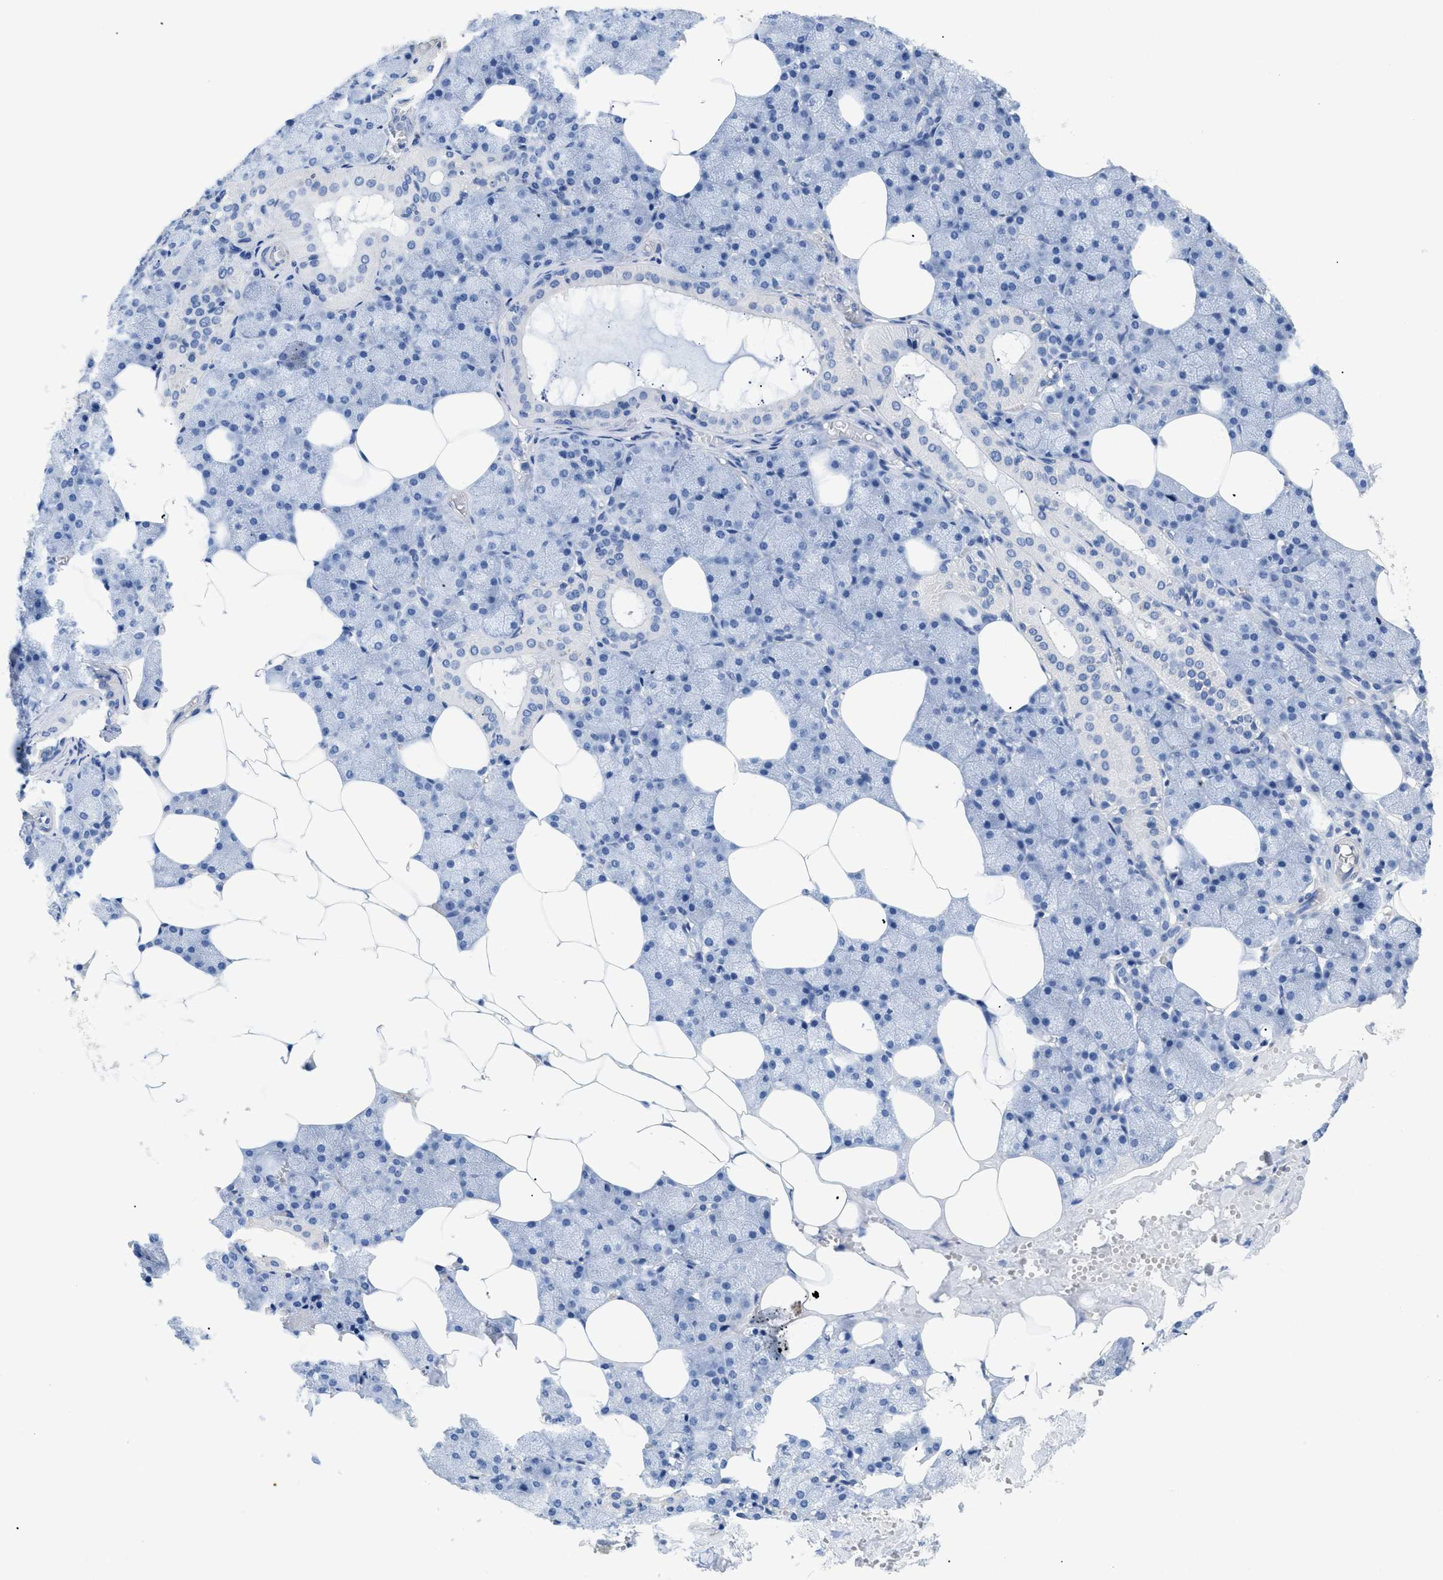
{"staining": {"intensity": "negative", "quantity": "none", "location": "none"}, "tissue": "salivary gland", "cell_type": "Glandular cells", "image_type": "normal", "snomed": [{"axis": "morphology", "description": "Normal tissue, NOS"}, {"axis": "topography", "description": "Salivary gland"}], "caption": "Immunohistochemistry (IHC) image of benign salivary gland: human salivary gland stained with DAB (3,3'-diaminobenzidine) exhibits no significant protein positivity in glandular cells.", "gene": "DLC1", "patient": {"sex": "male", "age": 62}}